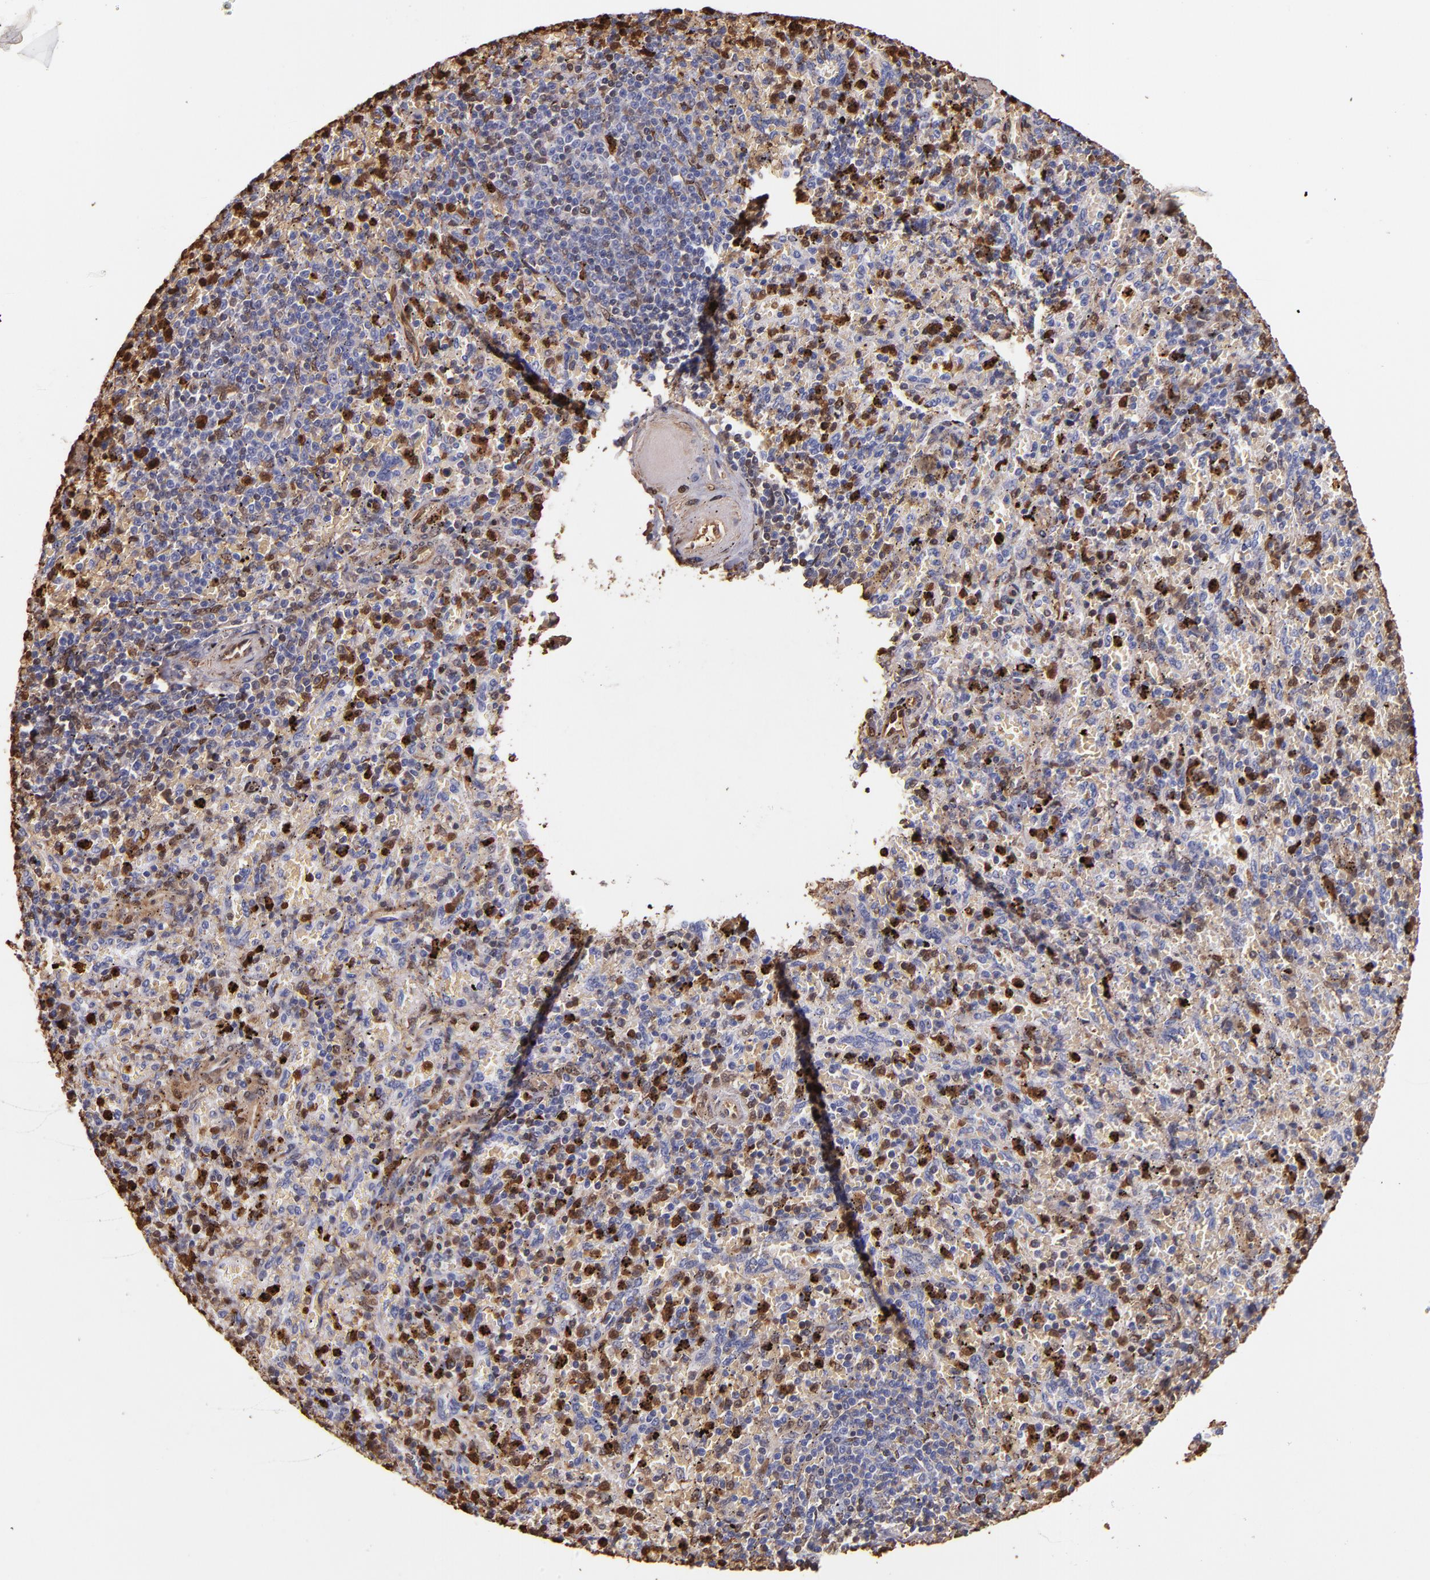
{"staining": {"intensity": "strong", "quantity": "25%-75%", "location": "cytoplasmic/membranous,nuclear"}, "tissue": "spleen", "cell_type": "Cells in red pulp", "image_type": "normal", "snomed": [{"axis": "morphology", "description": "Normal tissue, NOS"}, {"axis": "topography", "description": "Spleen"}], "caption": "Immunohistochemistry (IHC) micrograph of normal human spleen stained for a protein (brown), which displays high levels of strong cytoplasmic/membranous,nuclear expression in about 25%-75% of cells in red pulp.", "gene": "S100A6", "patient": {"sex": "female", "age": 43}}